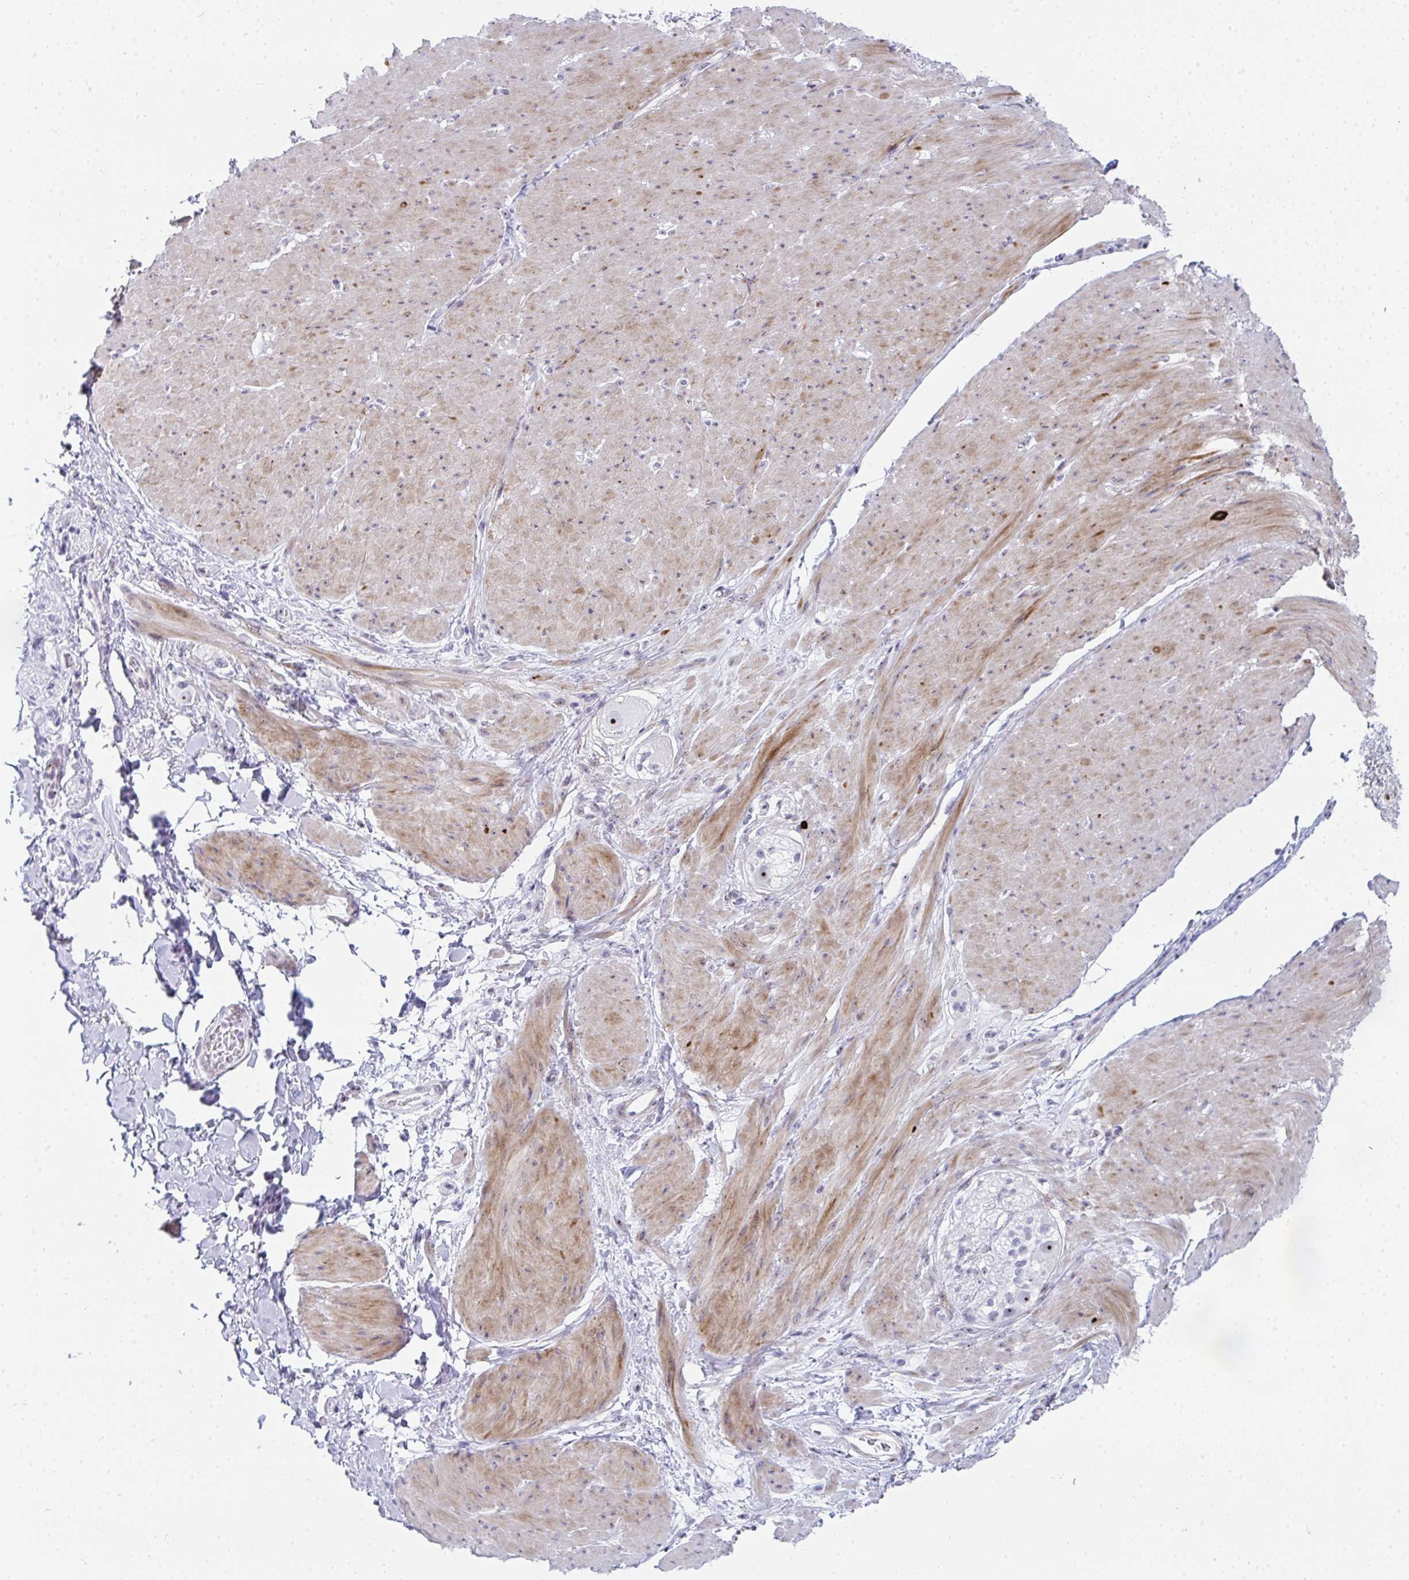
{"staining": {"intensity": "moderate", "quantity": "25%-75%", "location": "cytoplasmic/membranous"}, "tissue": "smooth muscle", "cell_type": "Smooth muscle cells", "image_type": "normal", "snomed": [{"axis": "morphology", "description": "Normal tissue, NOS"}, {"axis": "topography", "description": "Smooth muscle"}, {"axis": "topography", "description": "Rectum"}], "caption": "The image displays staining of normal smooth muscle, revealing moderate cytoplasmic/membranous protein positivity (brown color) within smooth muscle cells.", "gene": "NOP10", "patient": {"sex": "male", "age": 53}}